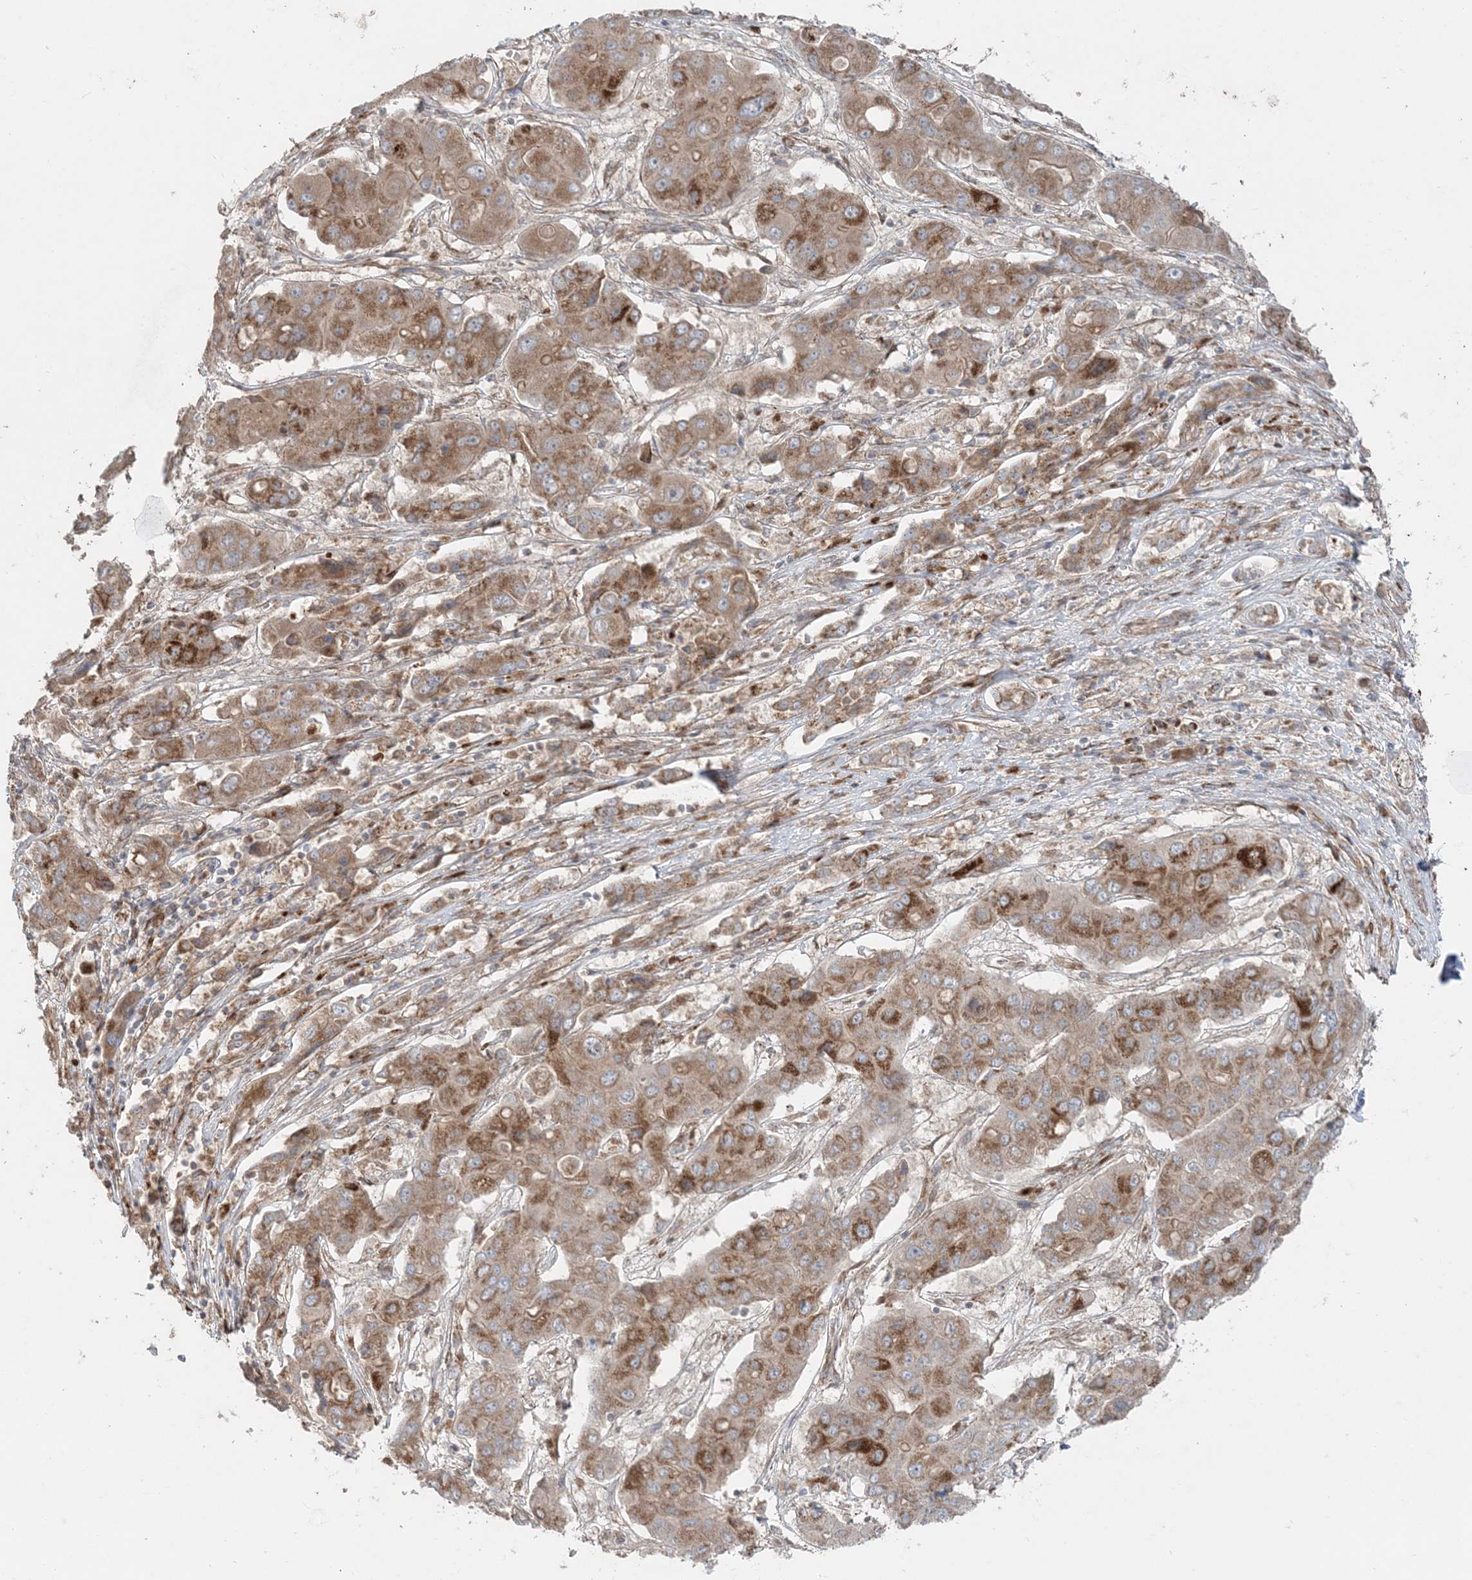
{"staining": {"intensity": "moderate", "quantity": ">75%", "location": "cytoplasmic/membranous"}, "tissue": "liver cancer", "cell_type": "Tumor cells", "image_type": "cancer", "snomed": [{"axis": "morphology", "description": "Cholangiocarcinoma"}, {"axis": "topography", "description": "Liver"}], "caption": "Immunohistochemical staining of human liver cholangiocarcinoma reveals moderate cytoplasmic/membranous protein positivity in about >75% of tumor cells.", "gene": "LRPPRC", "patient": {"sex": "male", "age": 67}}